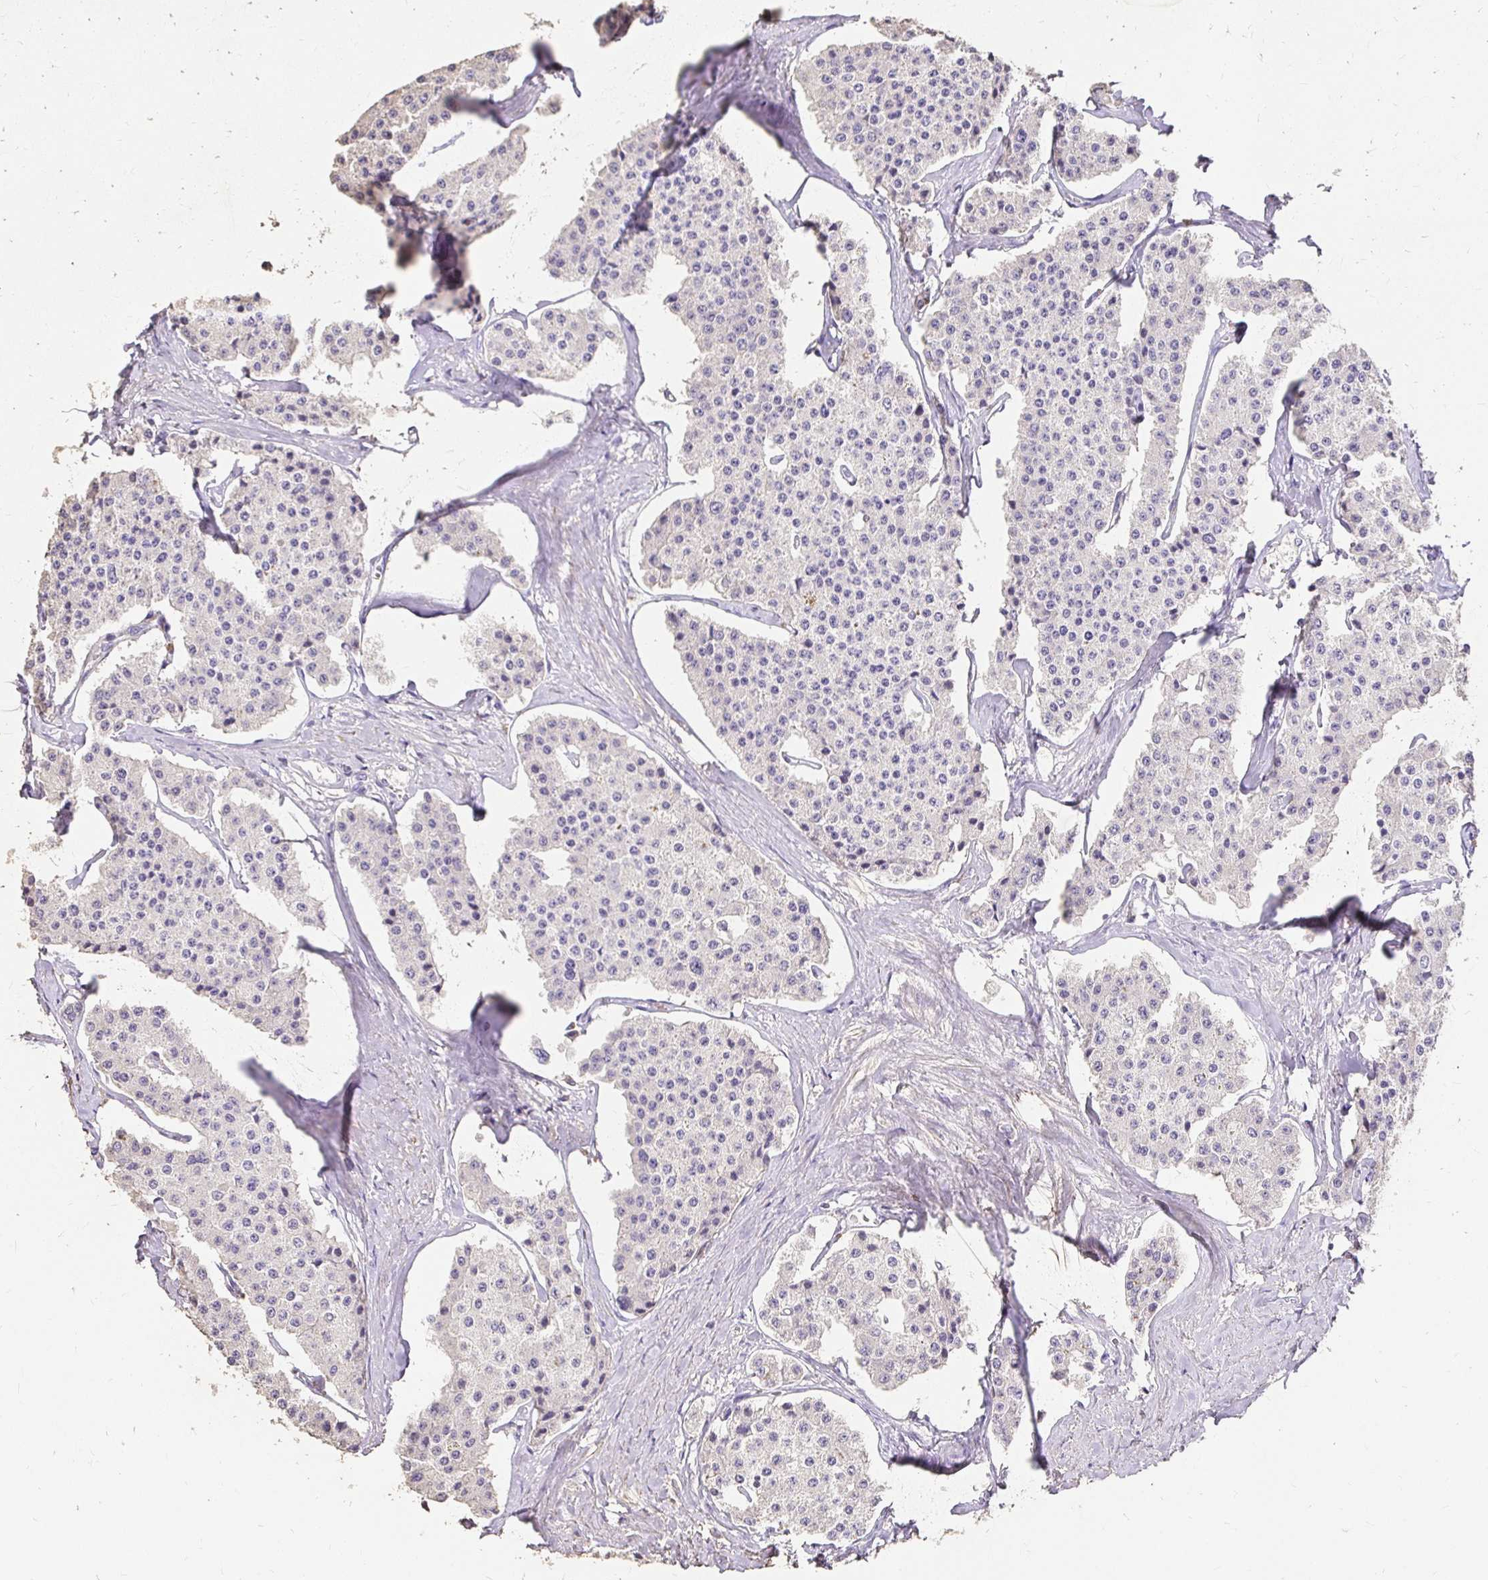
{"staining": {"intensity": "negative", "quantity": "none", "location": "none"}, "tissue": "carcinoid", "cell_type": "Tumor cells", "image_type": "cancer", "snomed": [{"axis": "morphology", "description": "Carcinoid, malignant, NOS"}, {"axis": "topography", "description": "Small intestine"}], "caption": "There is no significant expression in tumor cells of carcinoid (malignant). The staining is performed using DAB brown chromogen with nuclei counter-stained in using hematoxylin.", "gene": "UGT1A6", "patient": {"sex": "female", "age": 65}}